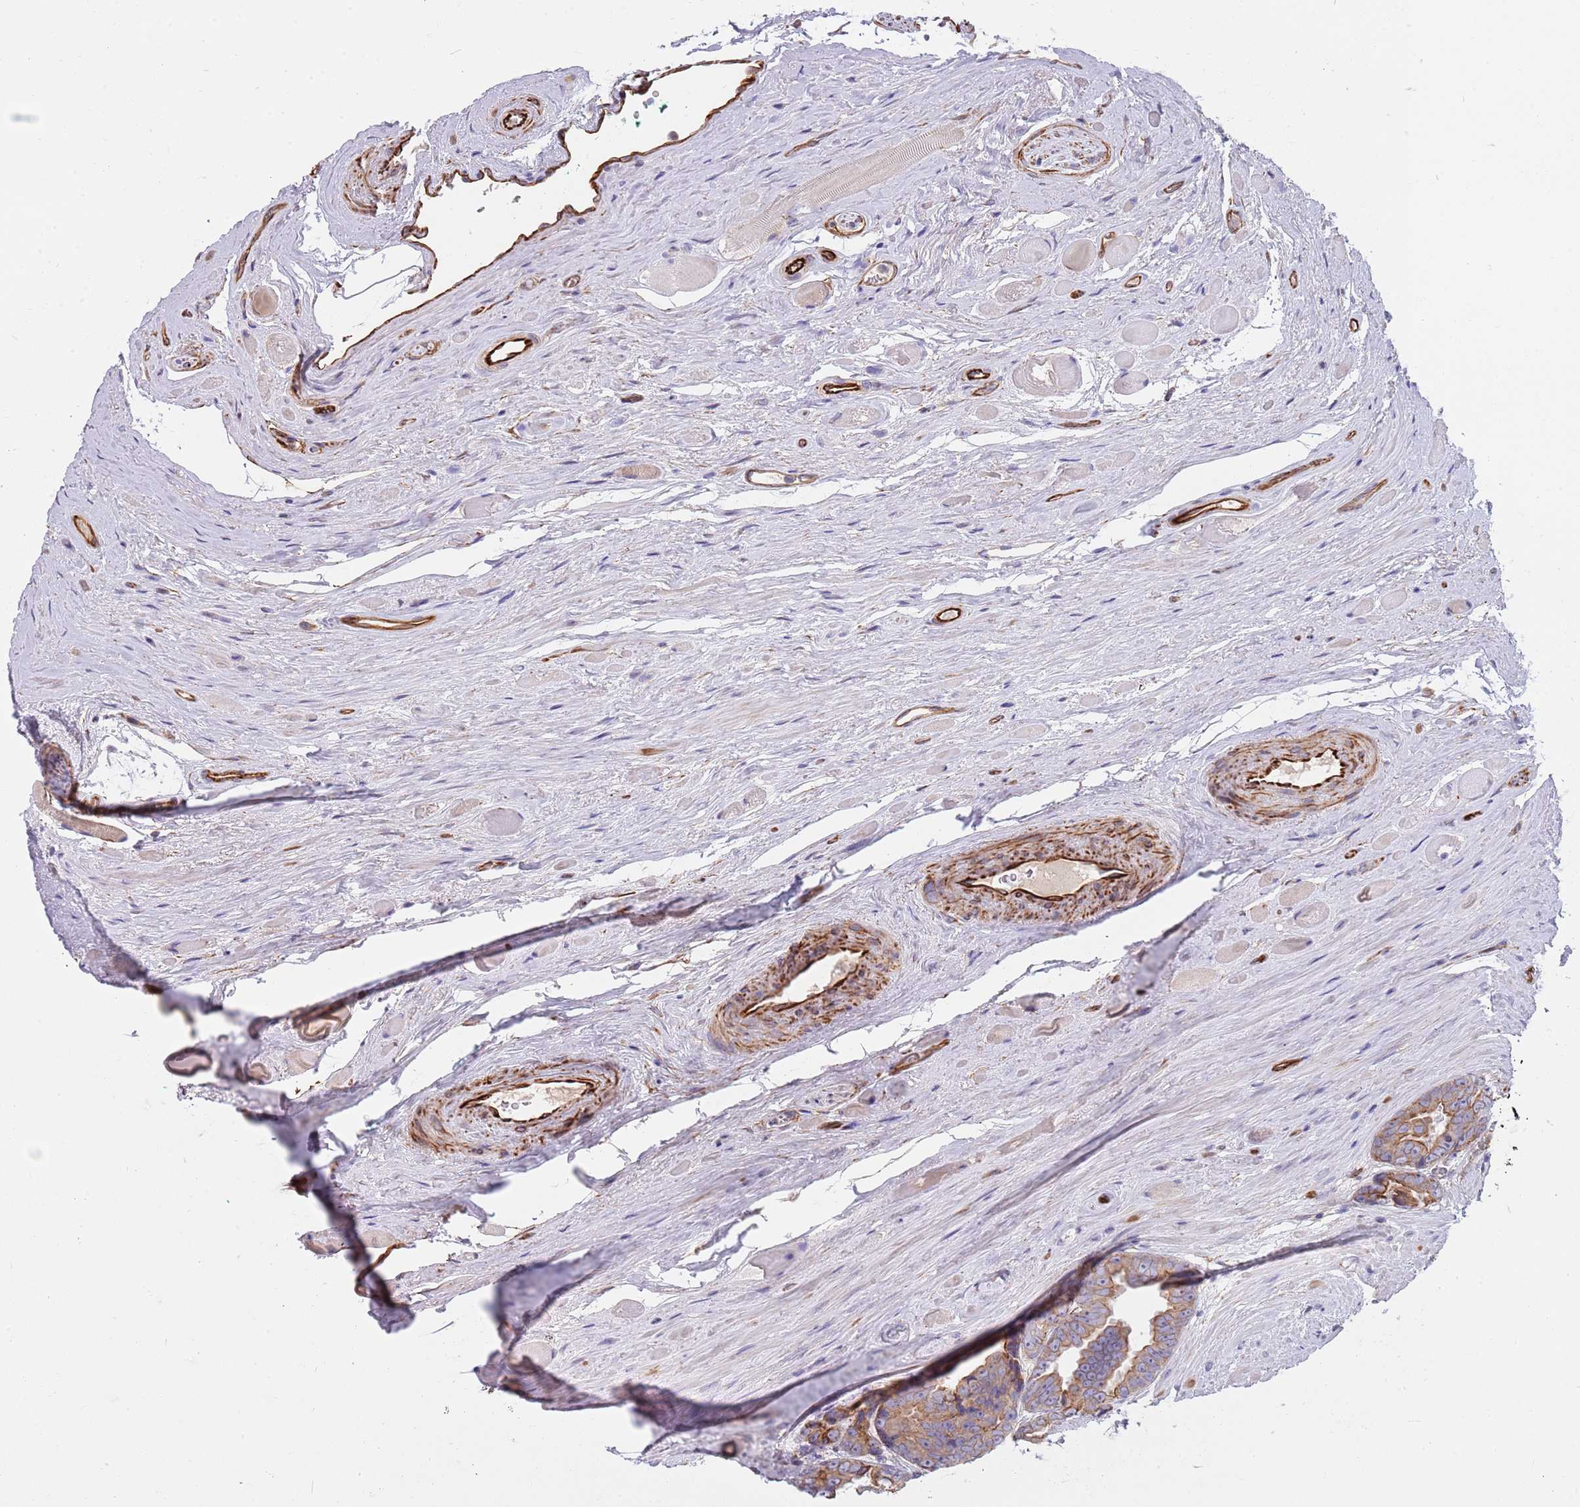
{"staining": {"intensity": "moderate", "quantity": ">75%", "location": "cytoplasmic/membranous"}, "tissue": "prostate cancer", "cell_type": "Tumor cells", "image_type": "cancer", "snomed": [{"axis": "morphology", "description": "Adenocarcinoma, High grade"}, {"axis": "topography", "description": "Prostate"}], "caption": "Adenocarcinoma (high-grade) (prostate) stained for a protein reveals moderate cytoplasmic/membranous positivity in tumor cells.", "gene": "MOGAT1", "patient": {"sex": "male", "age": 72}}